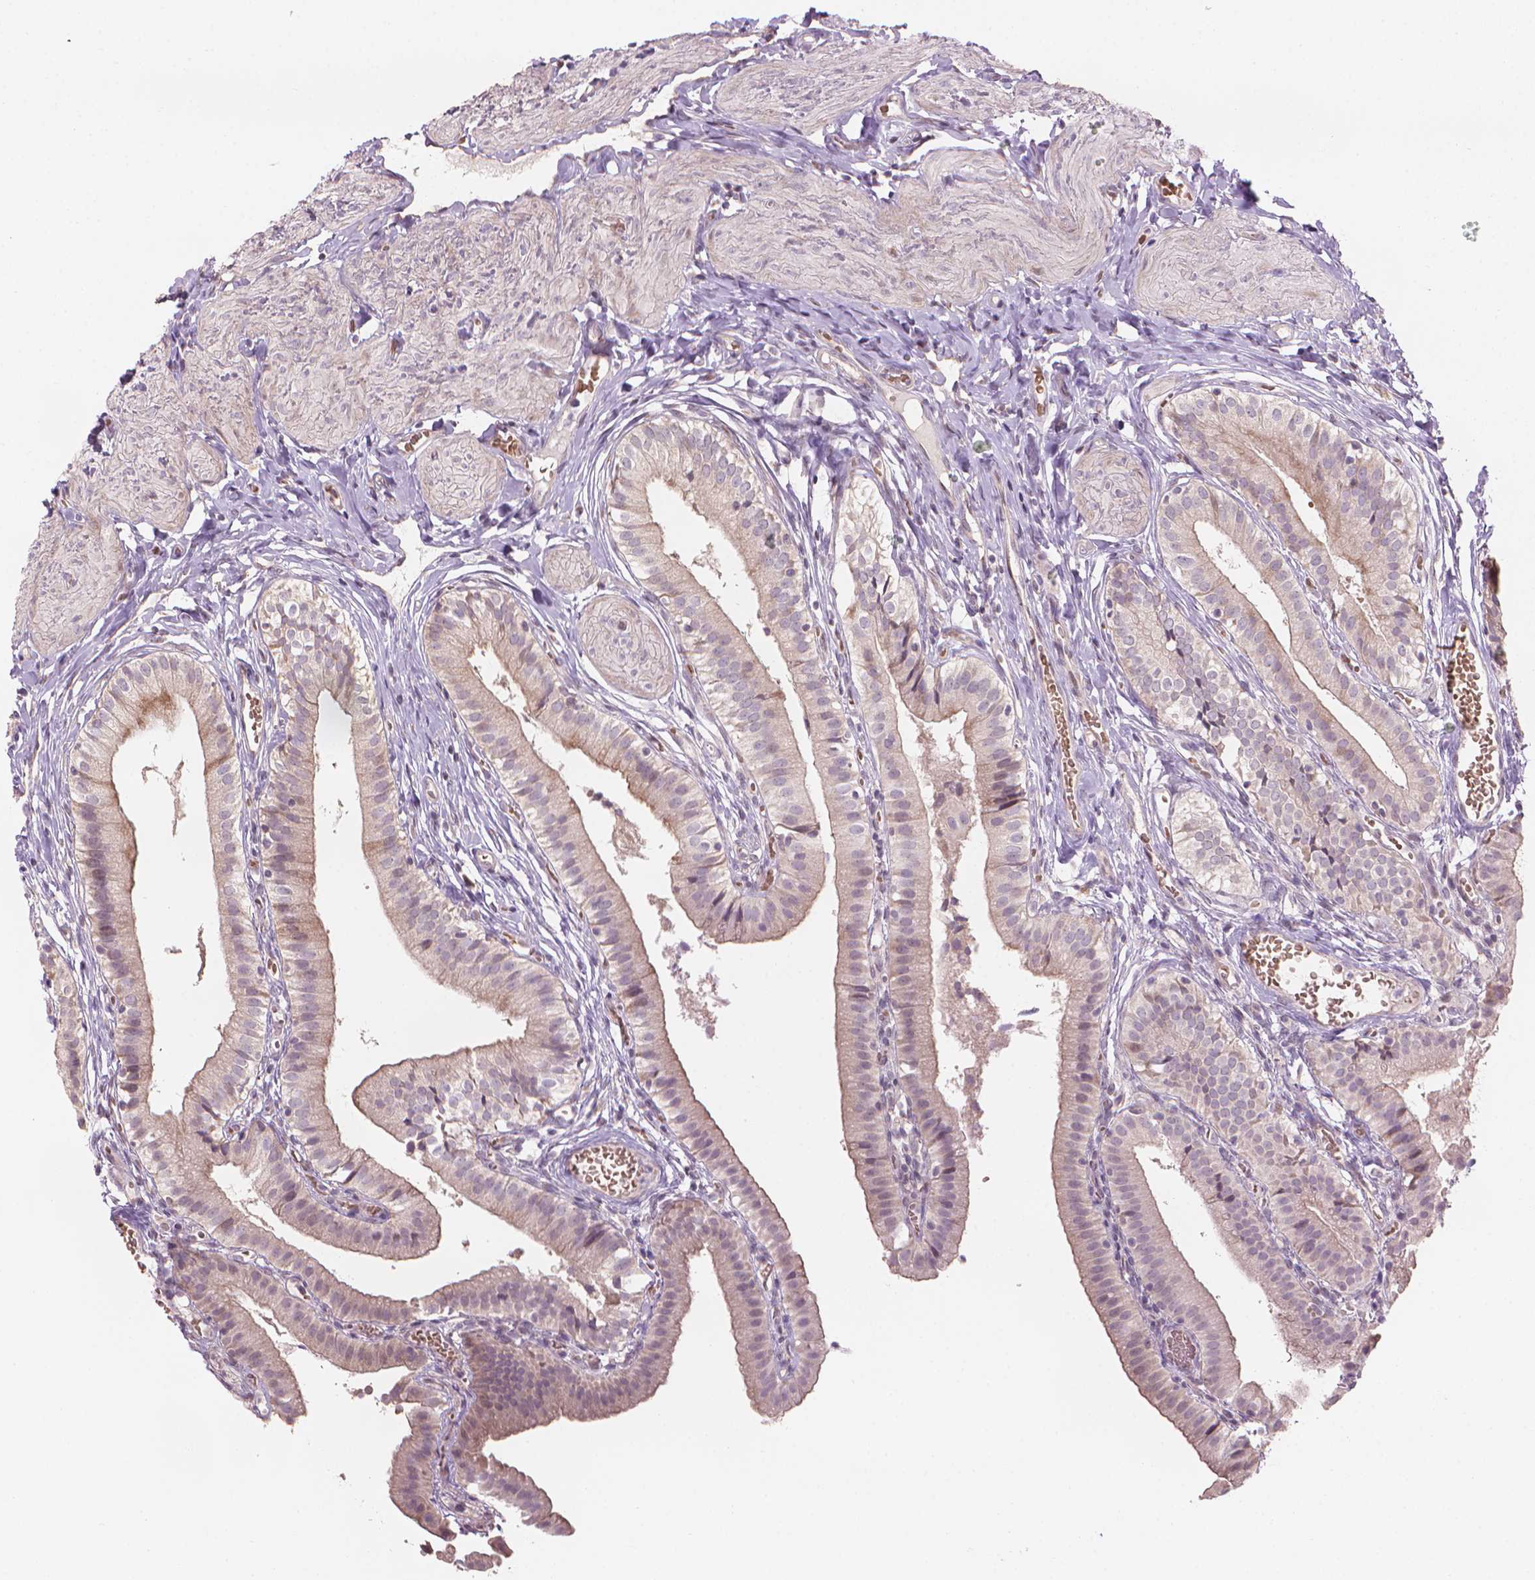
{"staining": {"intensity": "weak", "quantity": "<25%", "location": "cytoplasmic/membranous"}, "tissue": "gallbladder", "cell_type": "Glandular cells", "image_type": "normal", "snomed": [{"axis": "morphology", "description": "Normal tissue, NOS"}, {"axis": "topography", "description": "Gallbladder"}], "caption": "High magnification brightfield microscopy of benign gallbladder stained with DAB (brown) and counterstained with hematoxylin (blue): glandular cells show no significant expression.", "gene": "IFFO1", "patient": {"sex": "female", "age": 47}}